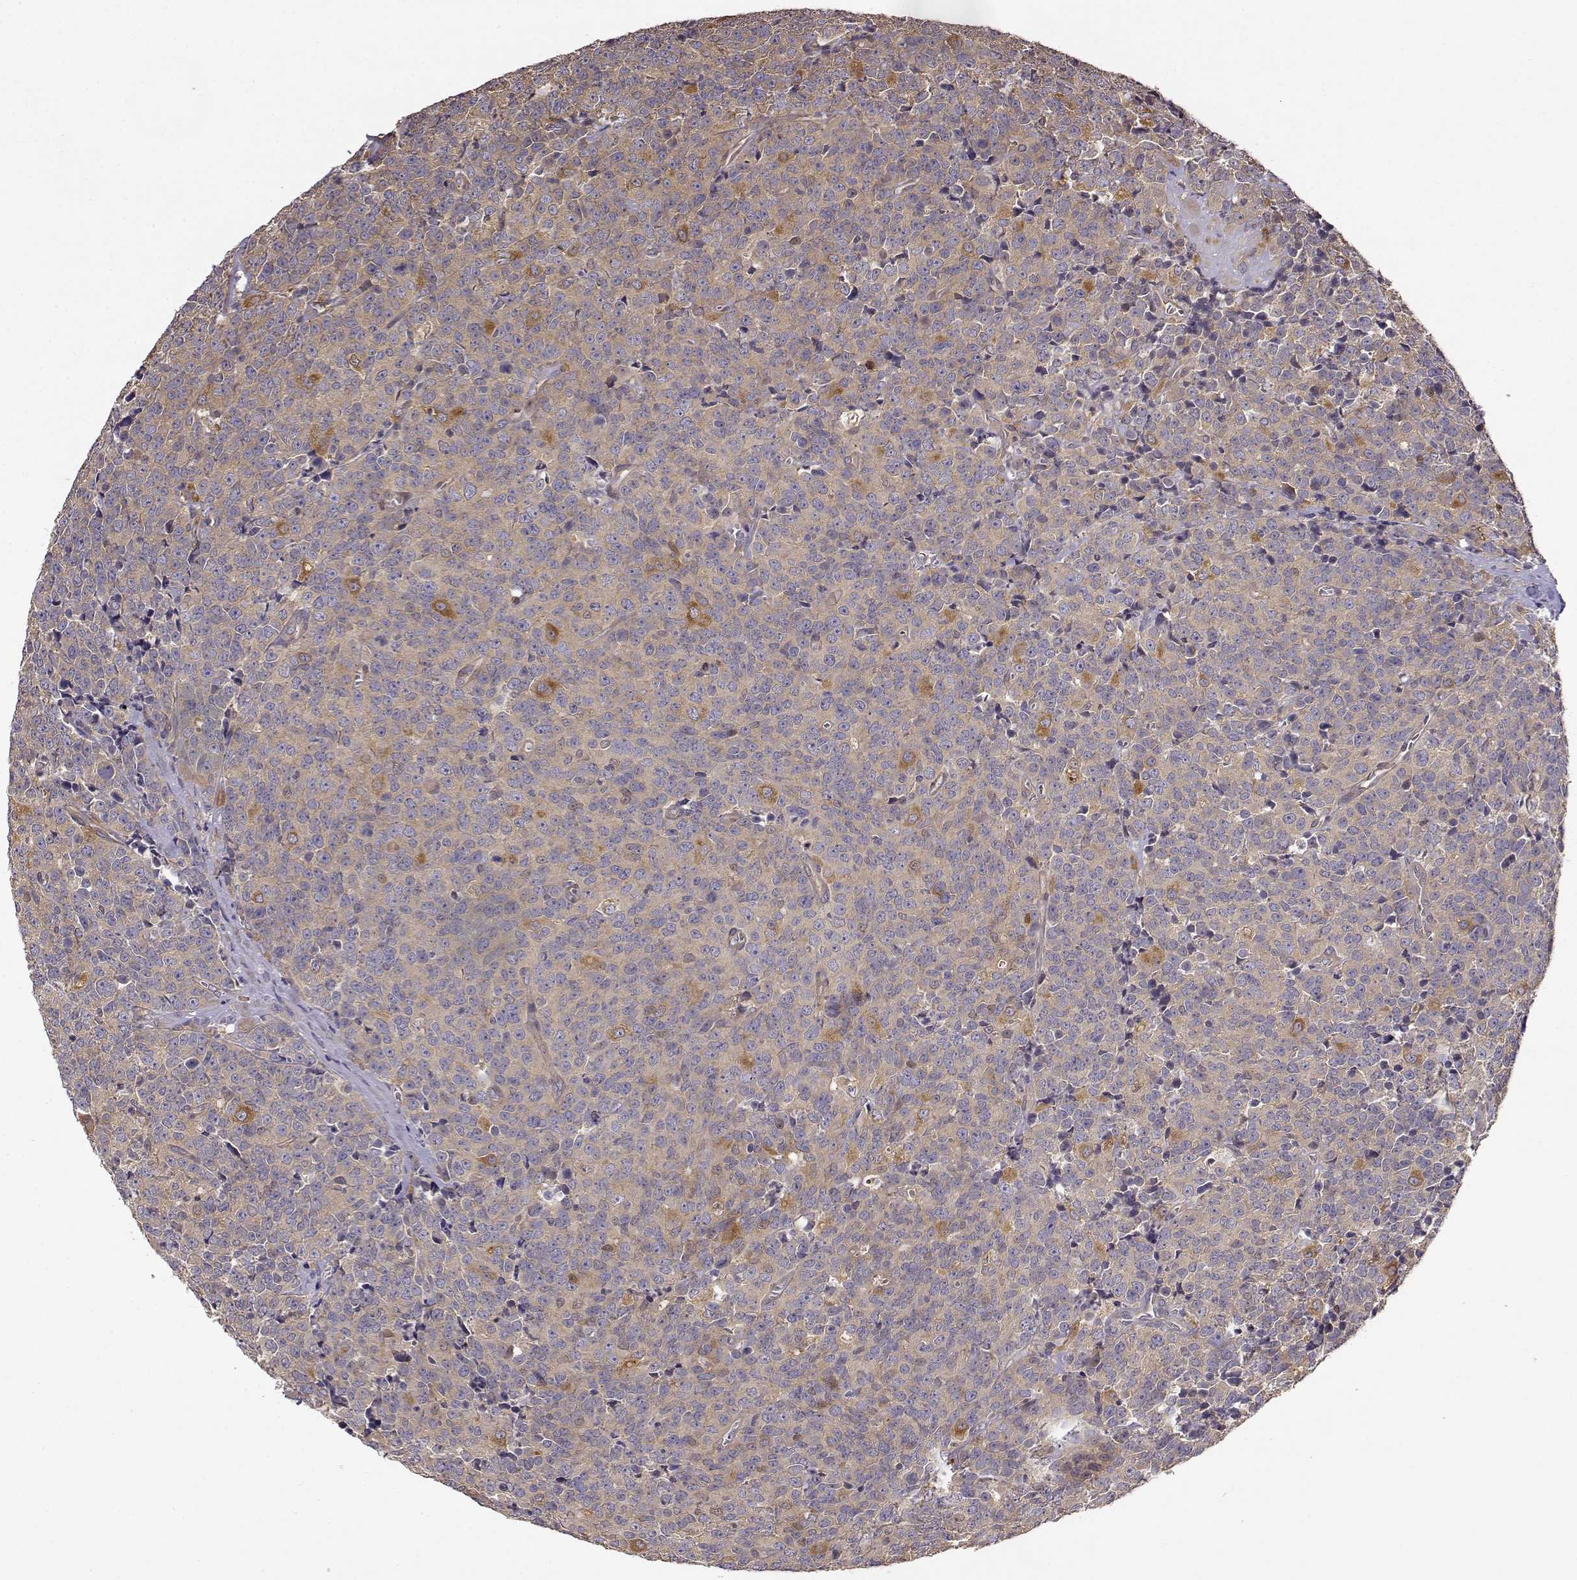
{"staining": {"intensity": "weak", "quantity": ">75%", "location": "cytoplasmic/membranous"}, "tissue": "prostate cancer", "cell_type": "Tumor cells", "image_type": "cancer", "snomed": [{"axis": "morphology", "description": "Adenocarcinoma, NOS"}, {"axis": "topography", "description": "Prostate"}], "caption": "High-power microscopy captured an IHC micrograph of prostate cancer (adenocarcinoma), revealing weak cytoplasmic/membranous expression in approximately >75% of tumor cells.", "gene": "CRIM1", "patient": {"sex": "male", "age": 67}}